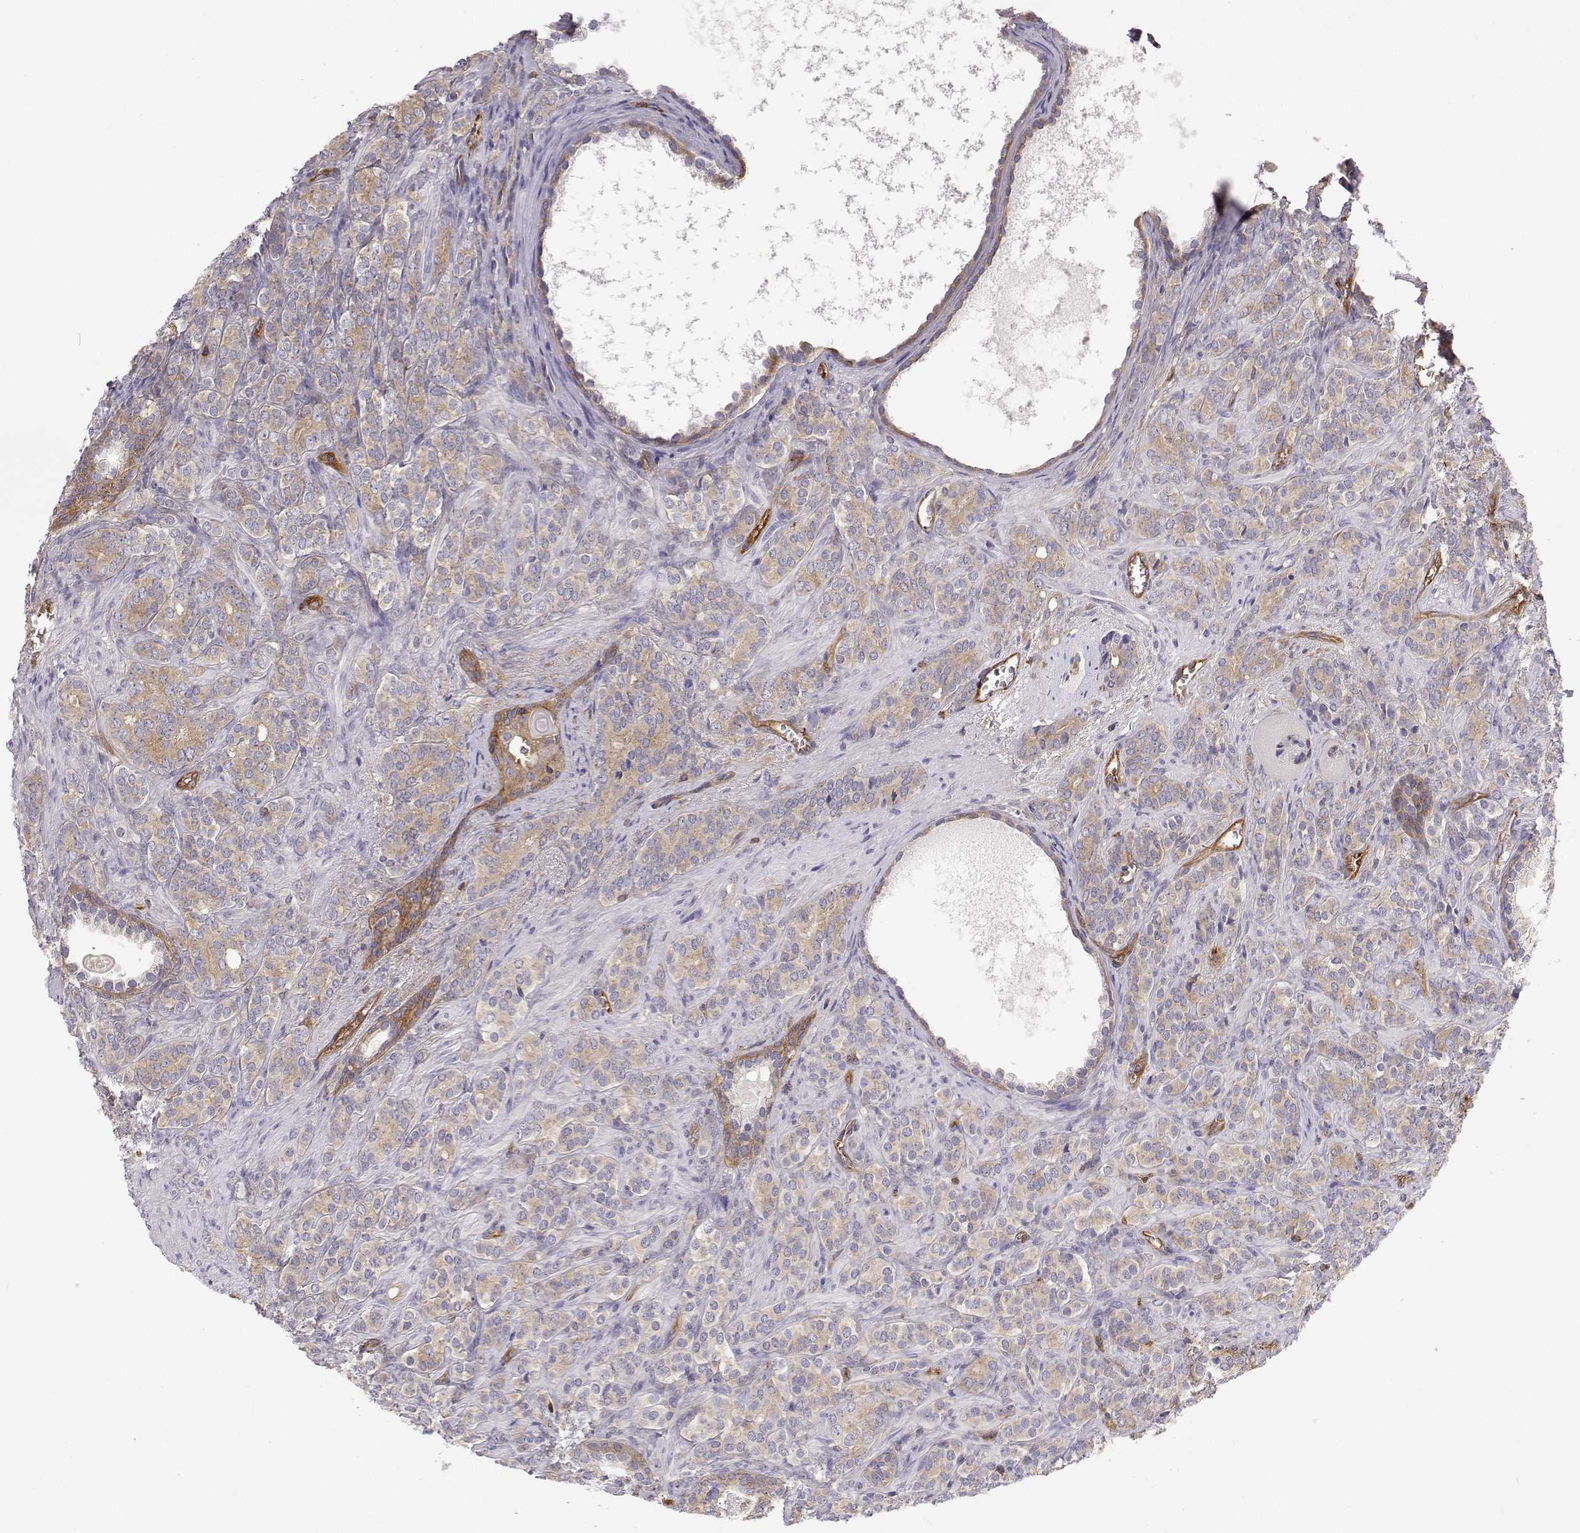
{"staining": {"intensity": "moderate", "quantity": ">75%", "location": "cytoplasmic/membranous"}, "tissue": "prostate cancer", "cell_type": "Tumor cells", "image_type": "cancer", "snomed": [{"axis": "morphology", "description": "Adenocarcinoma, High grade"}, {"axis": "topography", "description": "Prostate"}], "caption": "Immunohistochemical staining of prostate cancer (adenocarcinoma (high-grade)) displays medium levels of moderate cytoplasmic/membranous staining in approximately >75% of tumor cells.", "gene": "MYH9", "patient": {"sex": "male", "age": 84}}